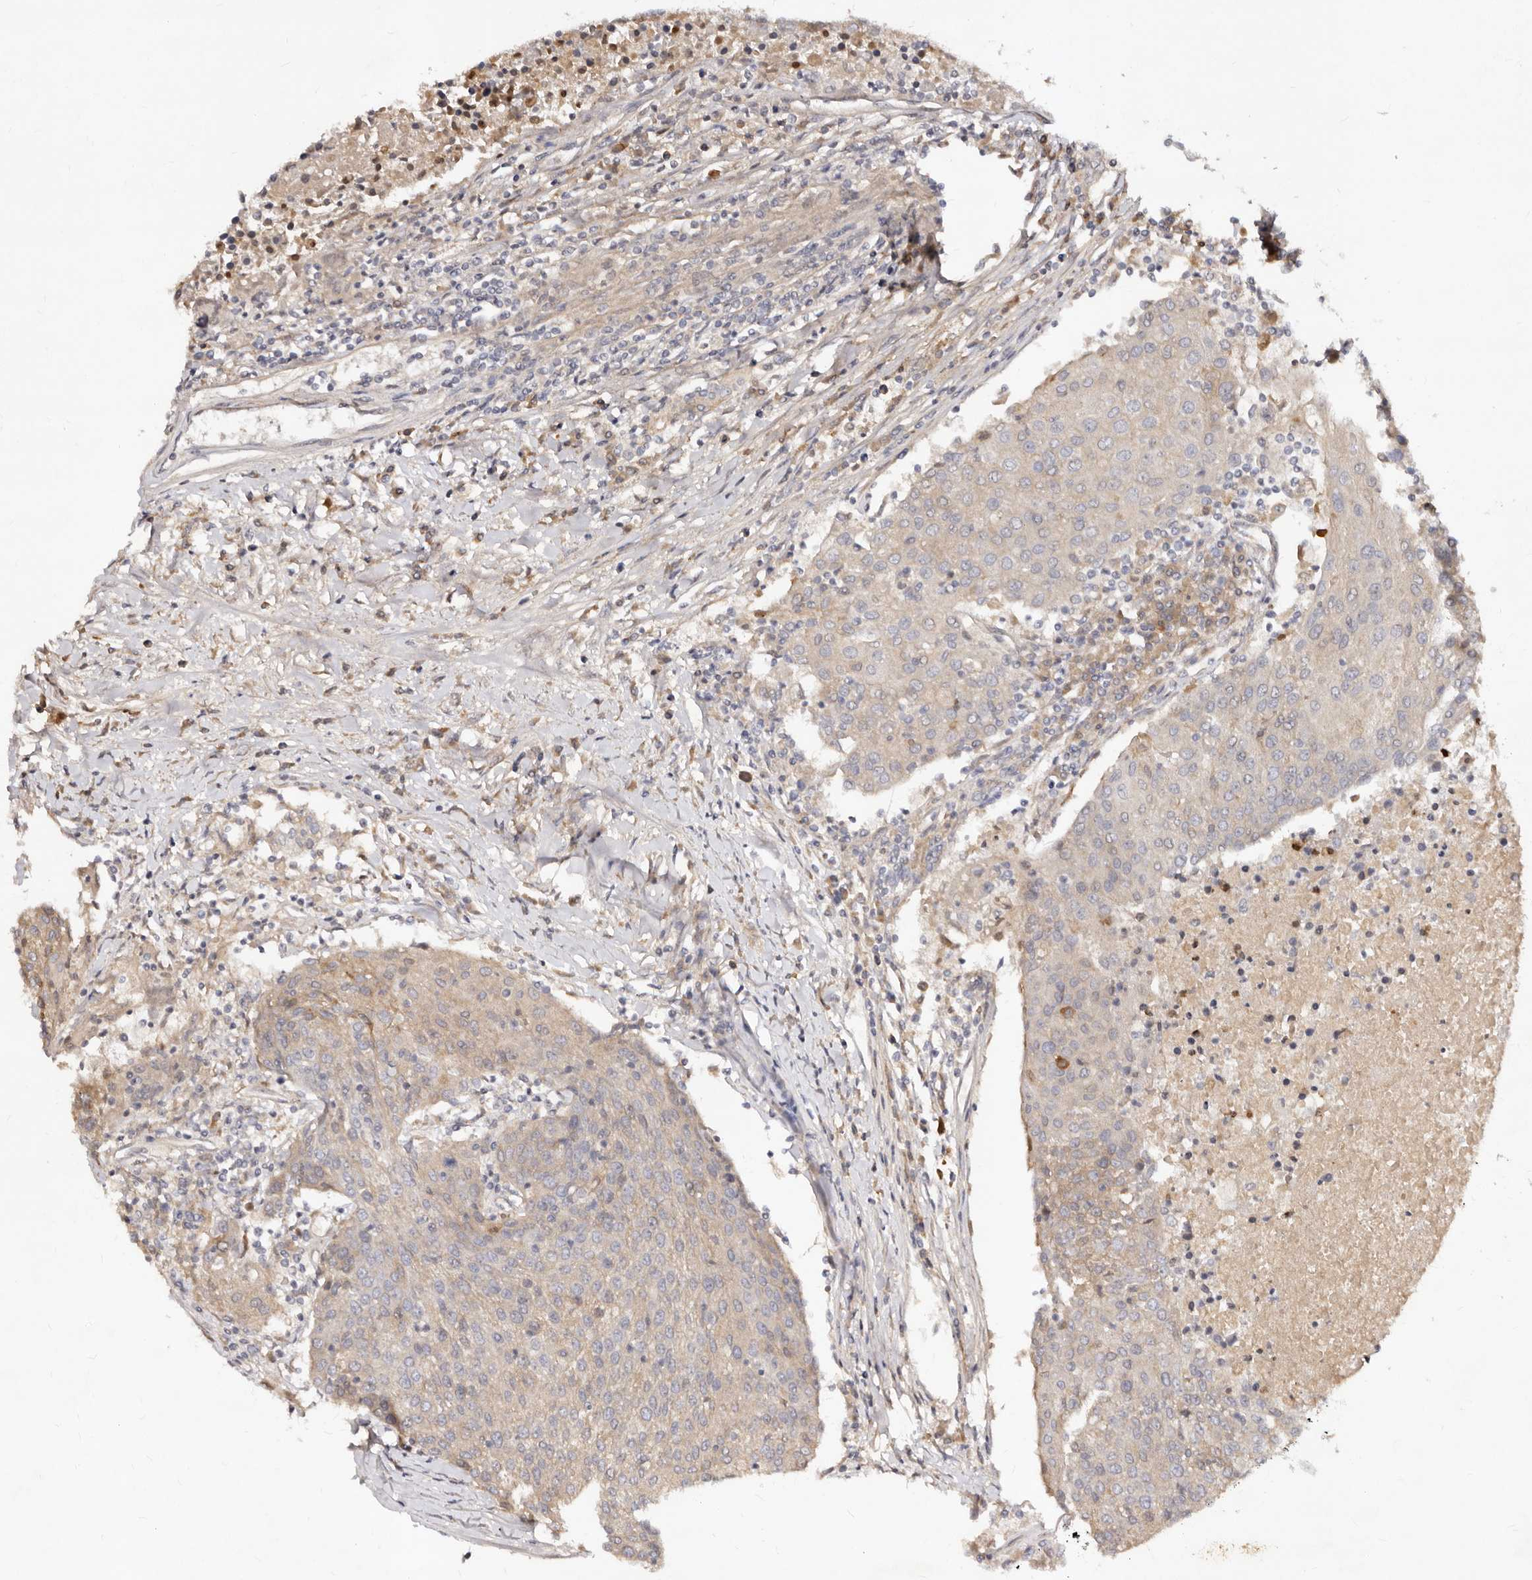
{"staining": {"intensity": "weak", "quantity": "25%-75%", "location": "cytoplasmic/membranous"}, "tissue": "urothelial cancer", "cell_type": "Tumor cells", "image_type": "cancer", "snomed": [{"axis": "morphology", "description": "Urothelial carcinoma, High grade"}, {"axis": "topography", "description": "Urinary bladder"}], "caption": "Protein staining reveals weak cytoplasmic/membranous positivity in about 25%-75% of tumor cells in high-grade urothelial carcinoma.", "gene": "LCORL", "patient": {"sex": "female", "age": 85}}